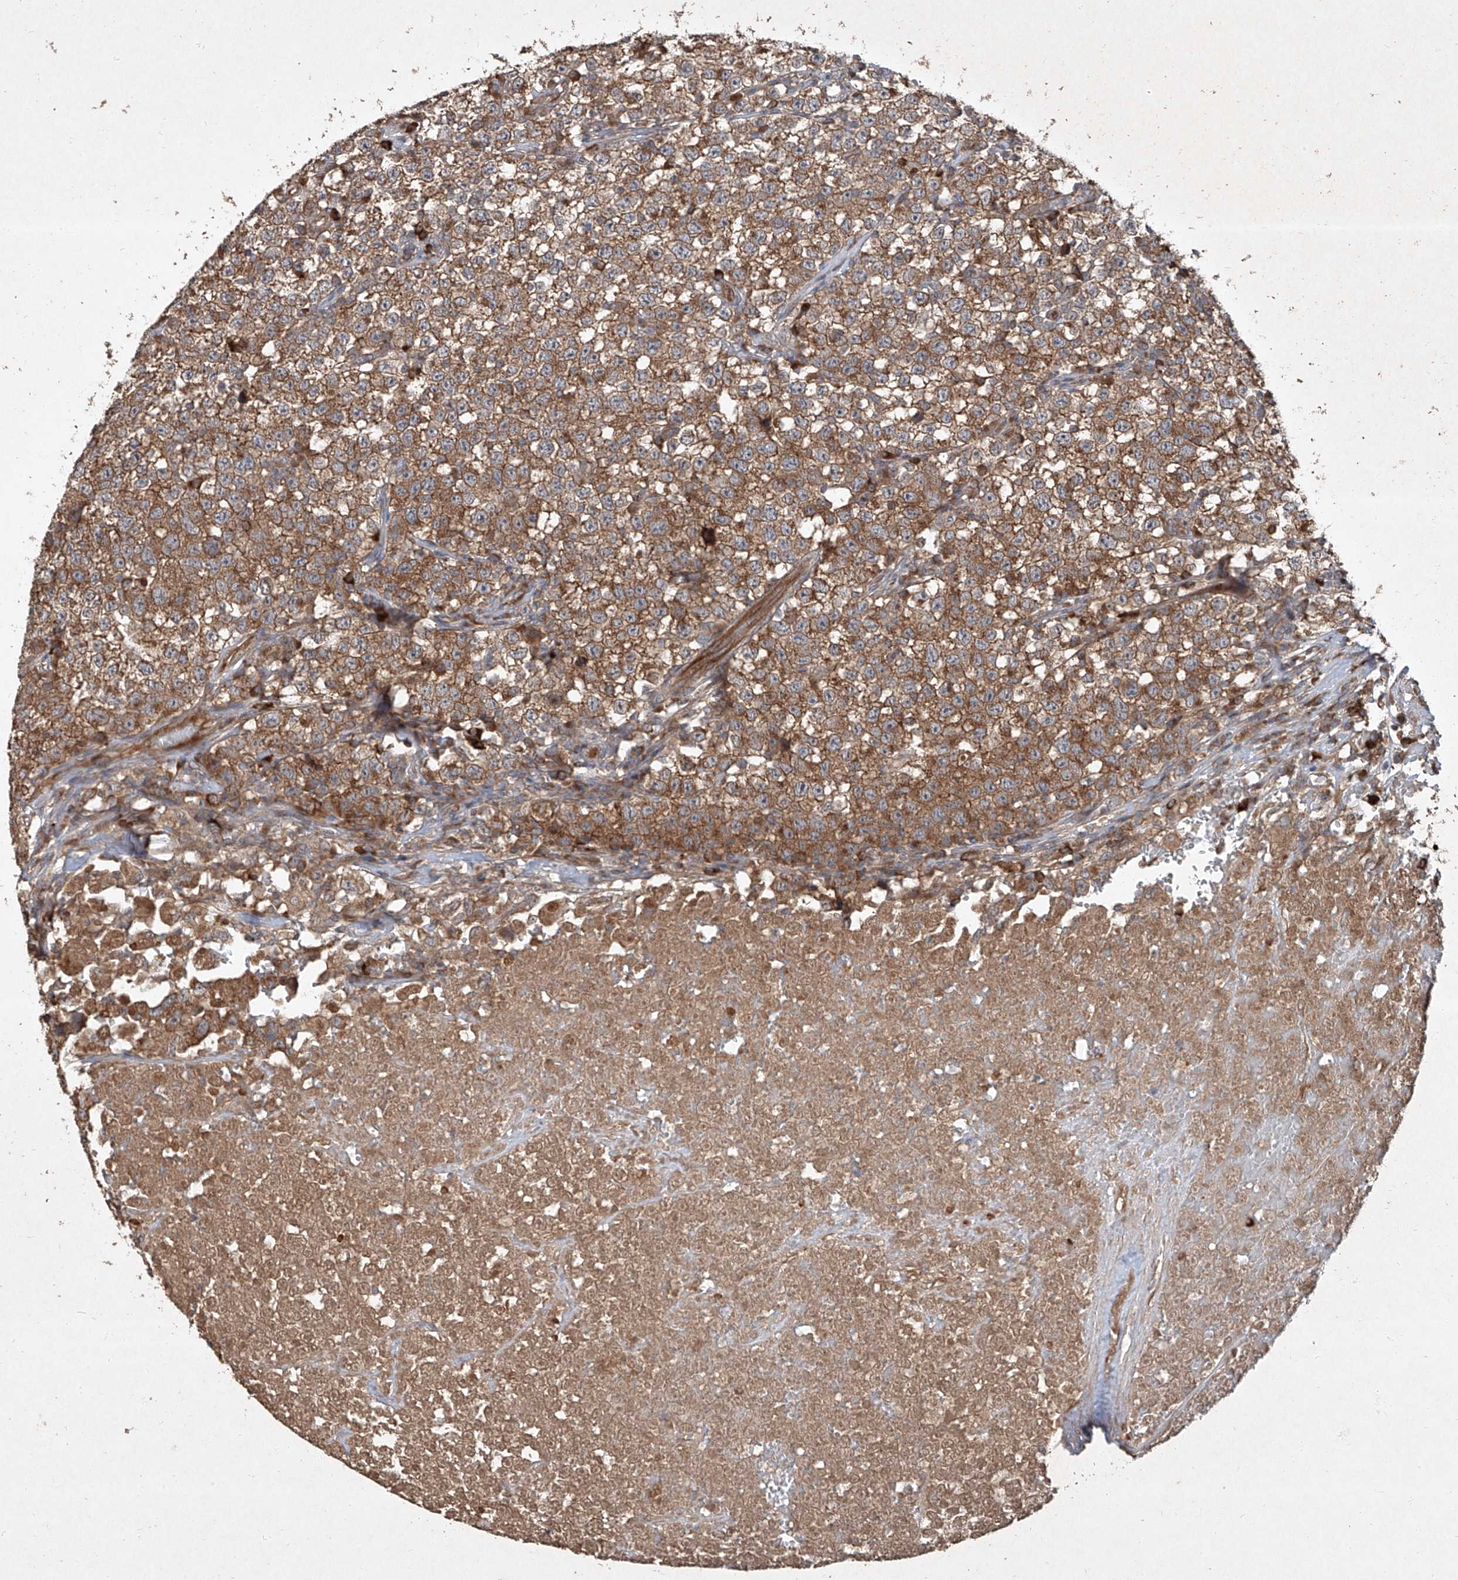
{"staining": {"intensity": "moderate", "quantity": ">75%", "location": "cytoplasmic/membranous"}, "tissue": "testis cancer", "cell_type": "Tumor cells", "image_type": "cancer", "snomed": [{"axis": "morphology", "description": "Seminoma, NOS"}, {"axis": "topography", "description": "Testis"}], "caption": "Moderate cytoplasmic/membranous expression for a protein is identified in approximately >75% of tumor cells of seminoma (testis) using immunohistochemistry.", "gene": "CCN1", "patient": {"sex": "male", "age": 22}}